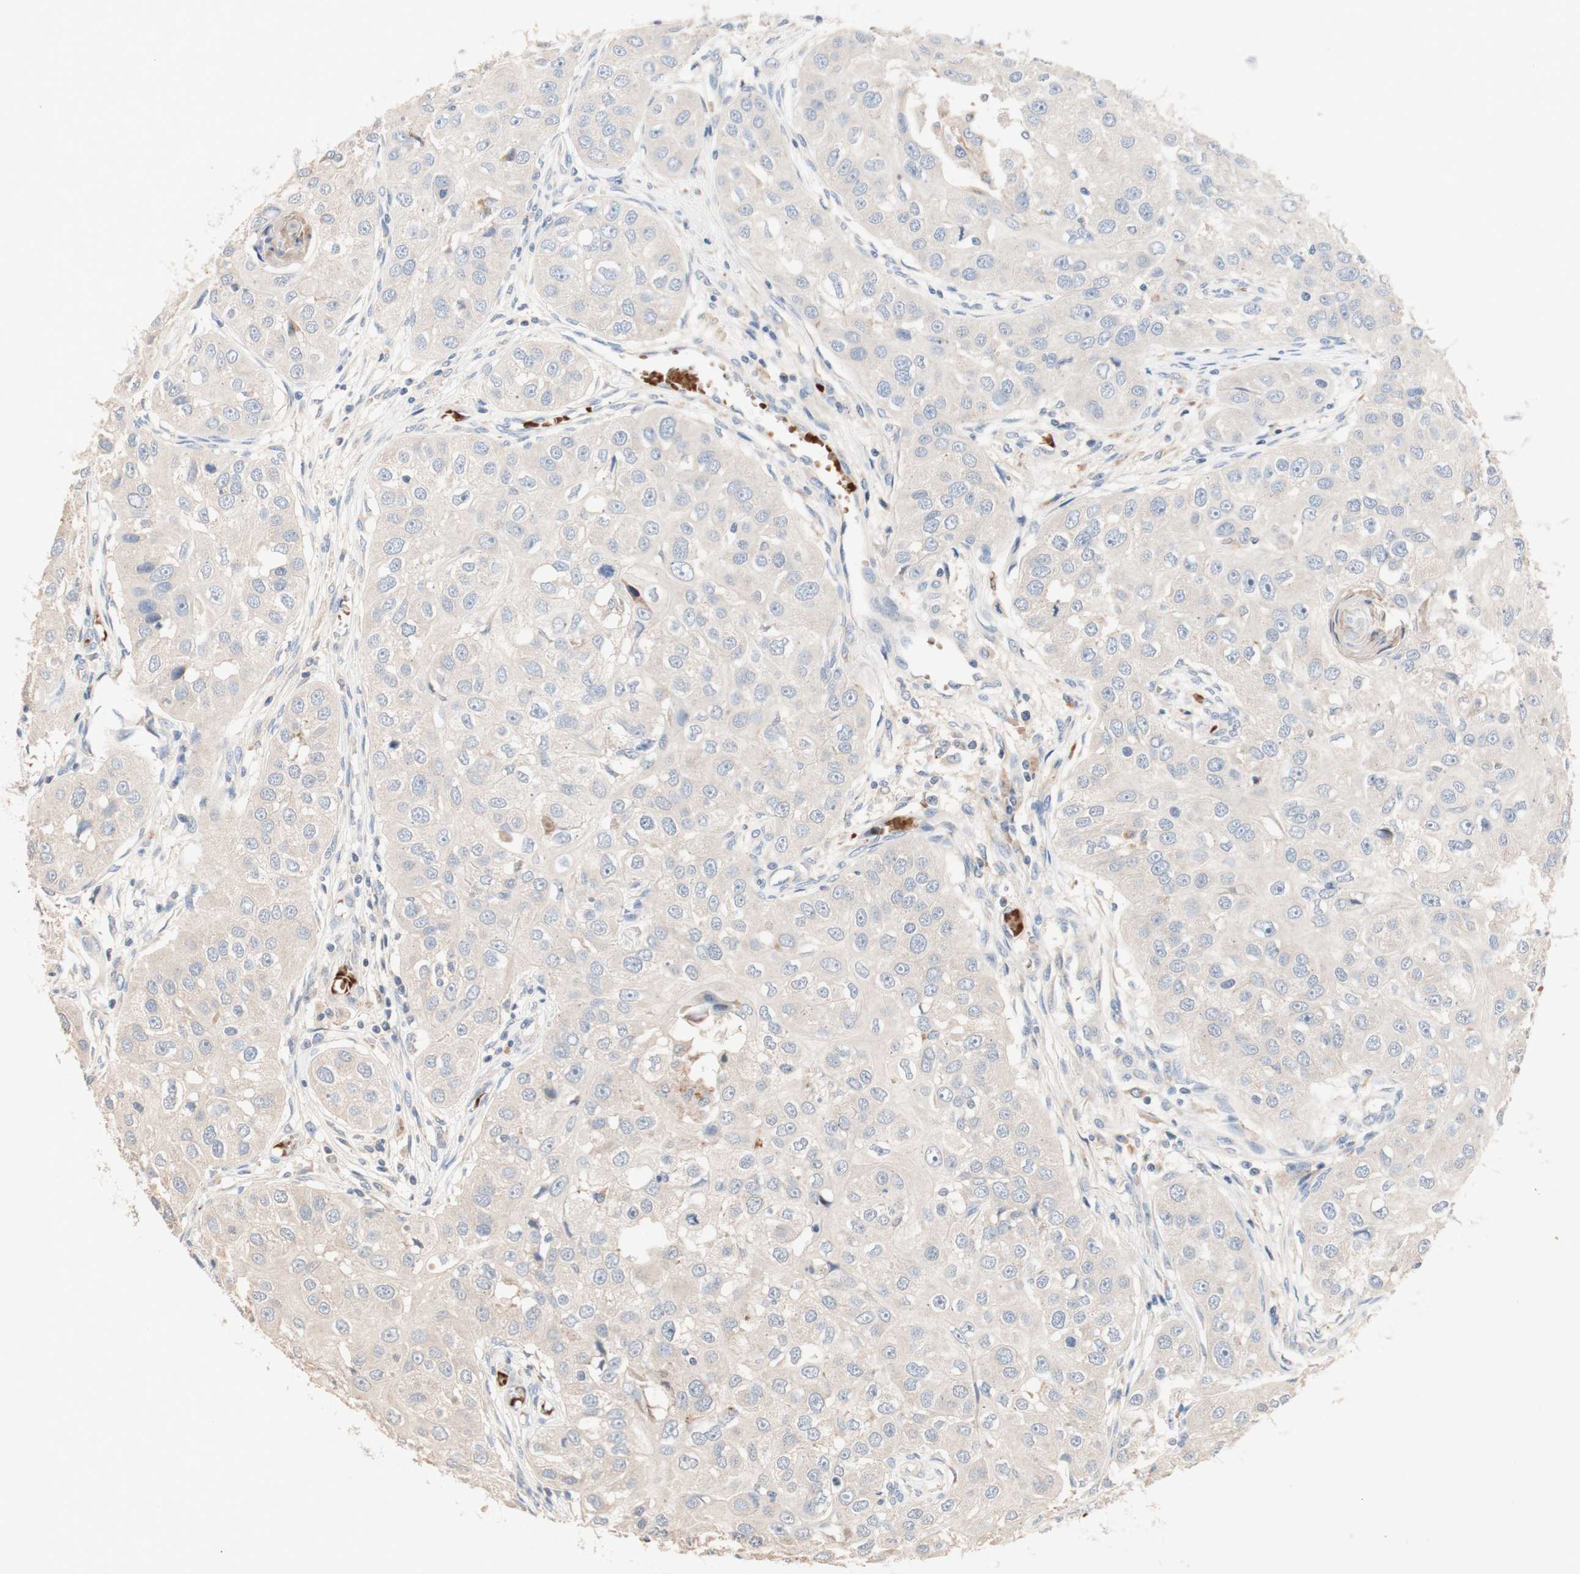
{"staining": {"intensity": "negative", "quantity": "none", "location": "none"}, "tissue": "head and neck cancer", "cell_type": "Tumor cells", "image_type": "cancer", "snomed": [{"axis": "morphology", "description": "Normal tissue, NOS"}, {"axis": "morphology", "description": "Squamous cell carcinoma, NOS"}, {"axis": "topography", "description": "Skeletal muscle"}, {"axis": "topography", "description": "Head-Neck"}], "caption": "Tumor cells are negative for protein expression in human head and neck squamous cell carcinoma.", "gene": "CDON", "patient": {"sex": "male", "age": 51}}